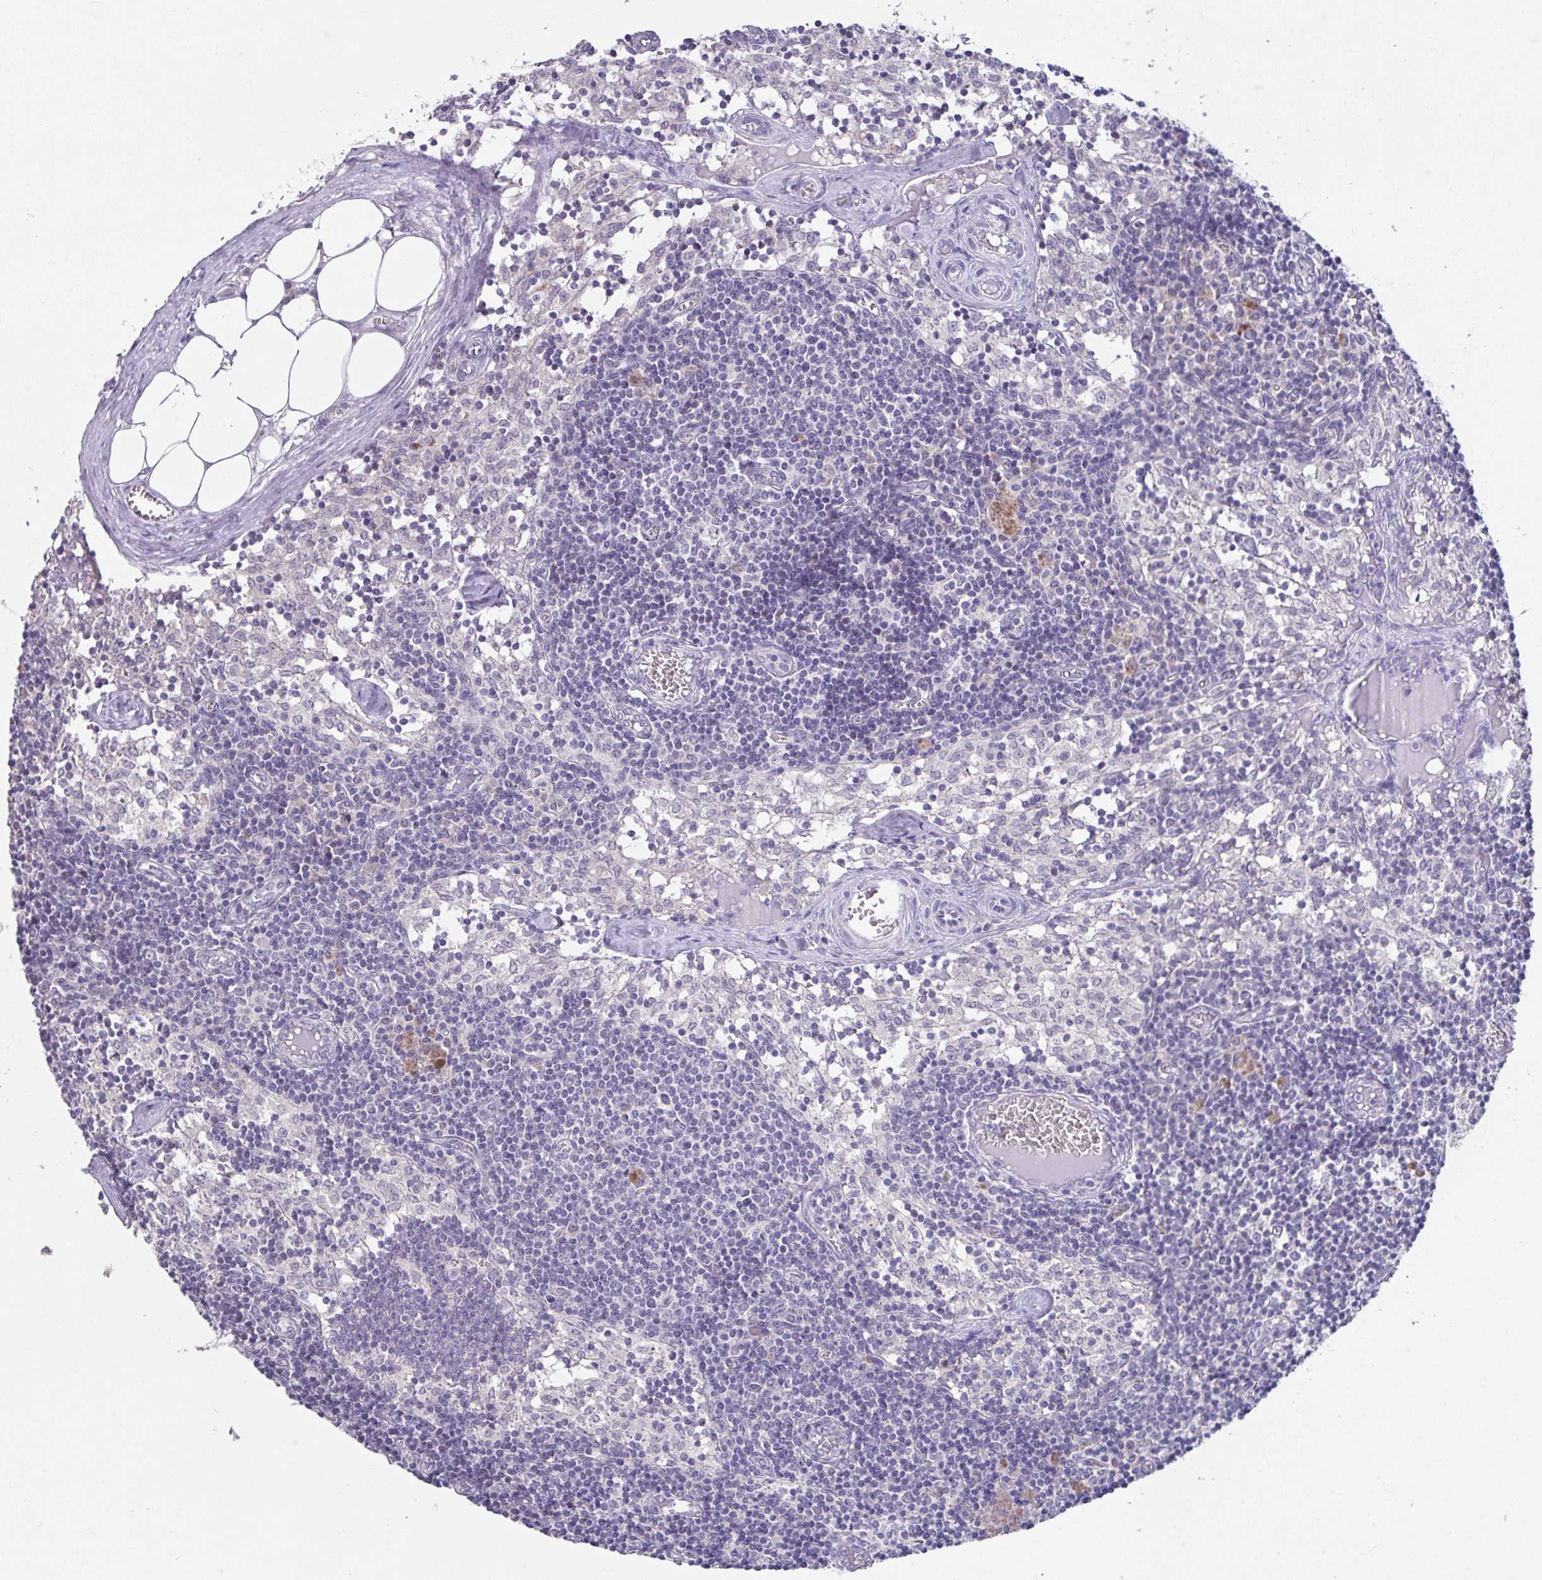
{"staining": {"intensity": "negative", "quantity": "none", "location": "none"}, "tissue": "lymph node", "cell_type": "Germinal center cells", "image_type": "normal", "snomed": [{"axis": "morphology", "description": "Normal tissue, NOS"}, {"axis": "topography", "description": "Lymph node"}], "caption": "IHC histopathology image of normal lymph node: lymph node stained with DAB (3,3'-diaminobenzidine) shows no significant protein staining in germinal center cells.", "gene": "GLTPD2", "patient": {"sex": "female", "age": 31}}